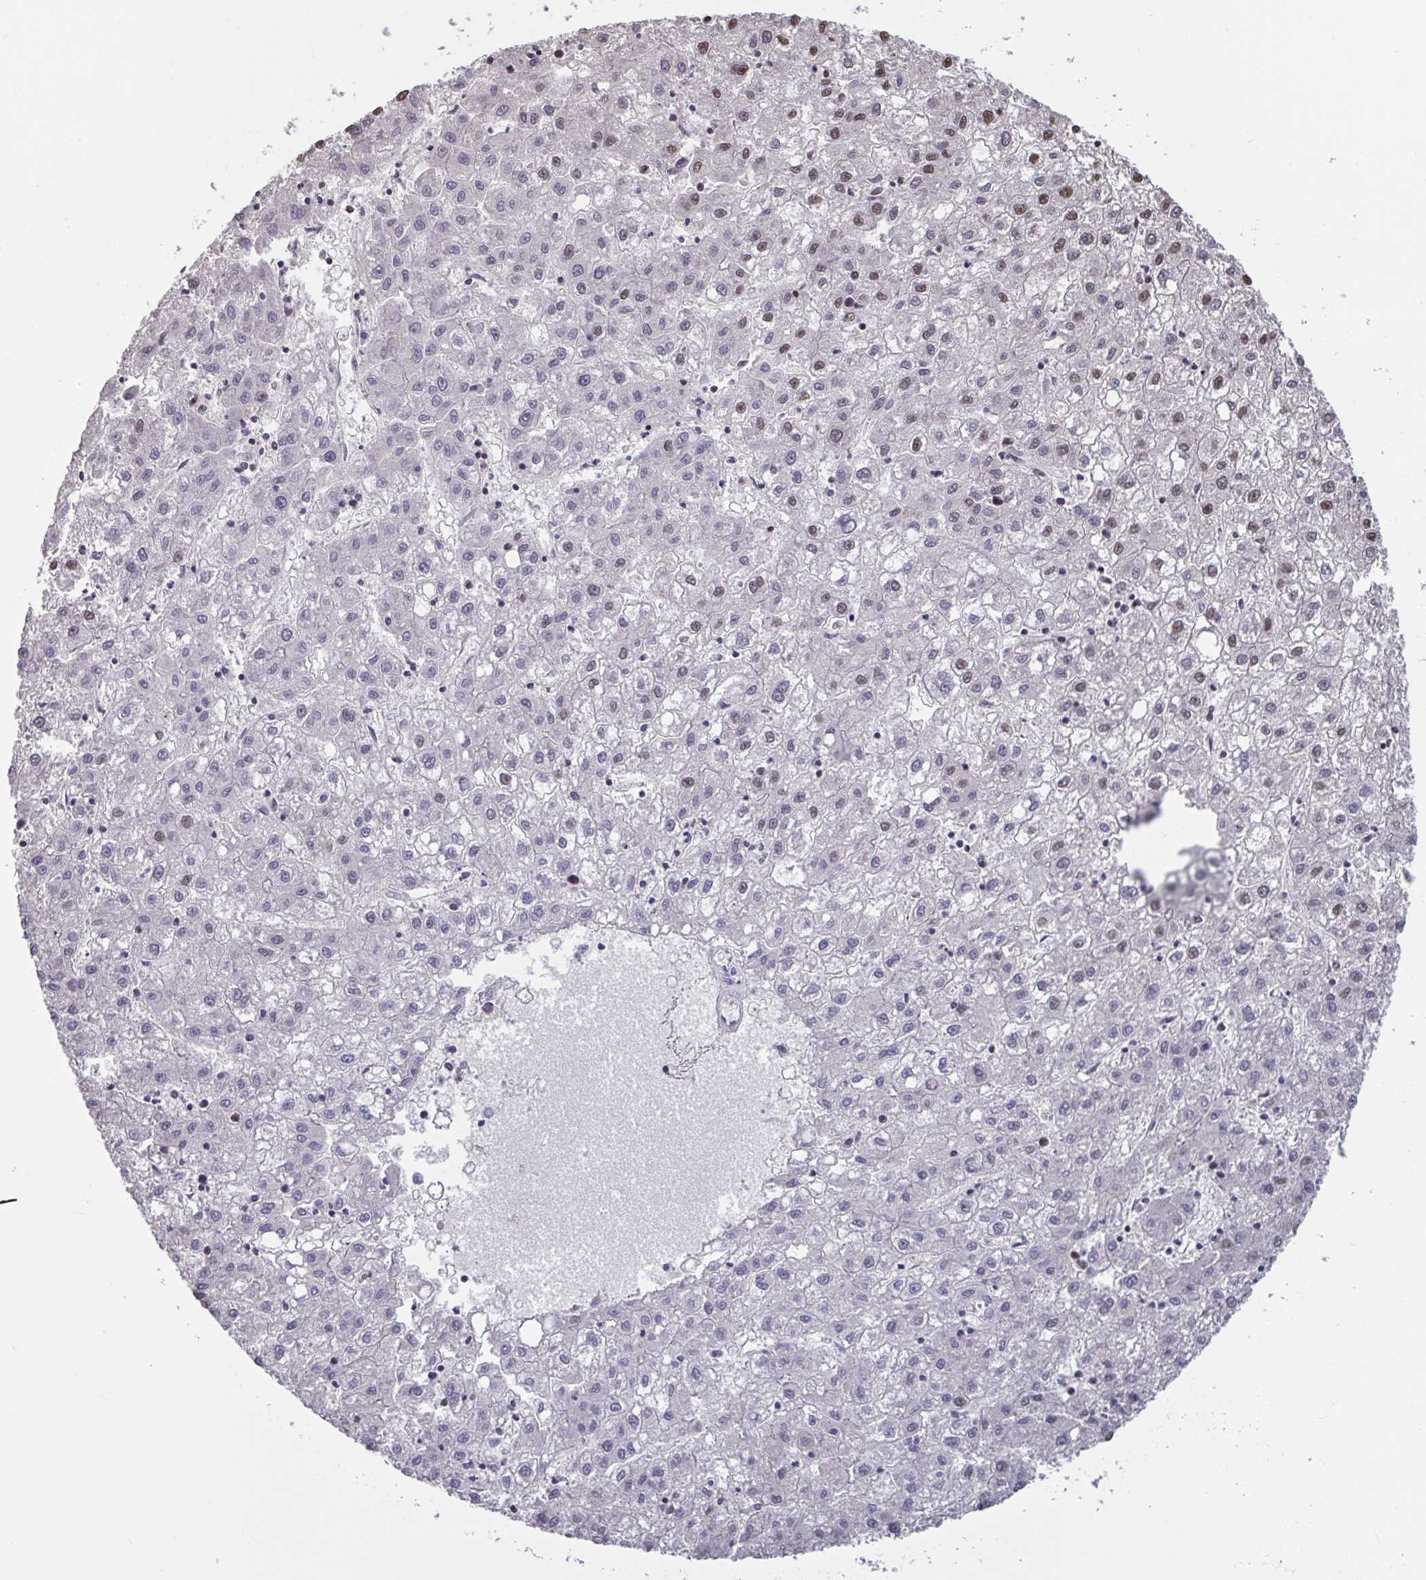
{"staining": {"intensity": "moderate", "quantity": "<25%", "location": "nuclear"}, "tissue": "liver cancer", "cell_type": "Tumor cells", "image_type": "cancer", "snomed": [{"axis": "morphology", "description": "Carcinoma, Hepatocellular, NOS"}, {"axis": "topography", "description": "Liver"}], "caption": "High-magnification brightfield microscopy of liver cancer stained with DAB (brown) and counterstained with hematoxylin (blue). tumor cells exhibit moderate nuclear expression is seen in about<25% of cells.", "gene": "HNRNPDL", "patient": {"sex": "male", "age": 72}}